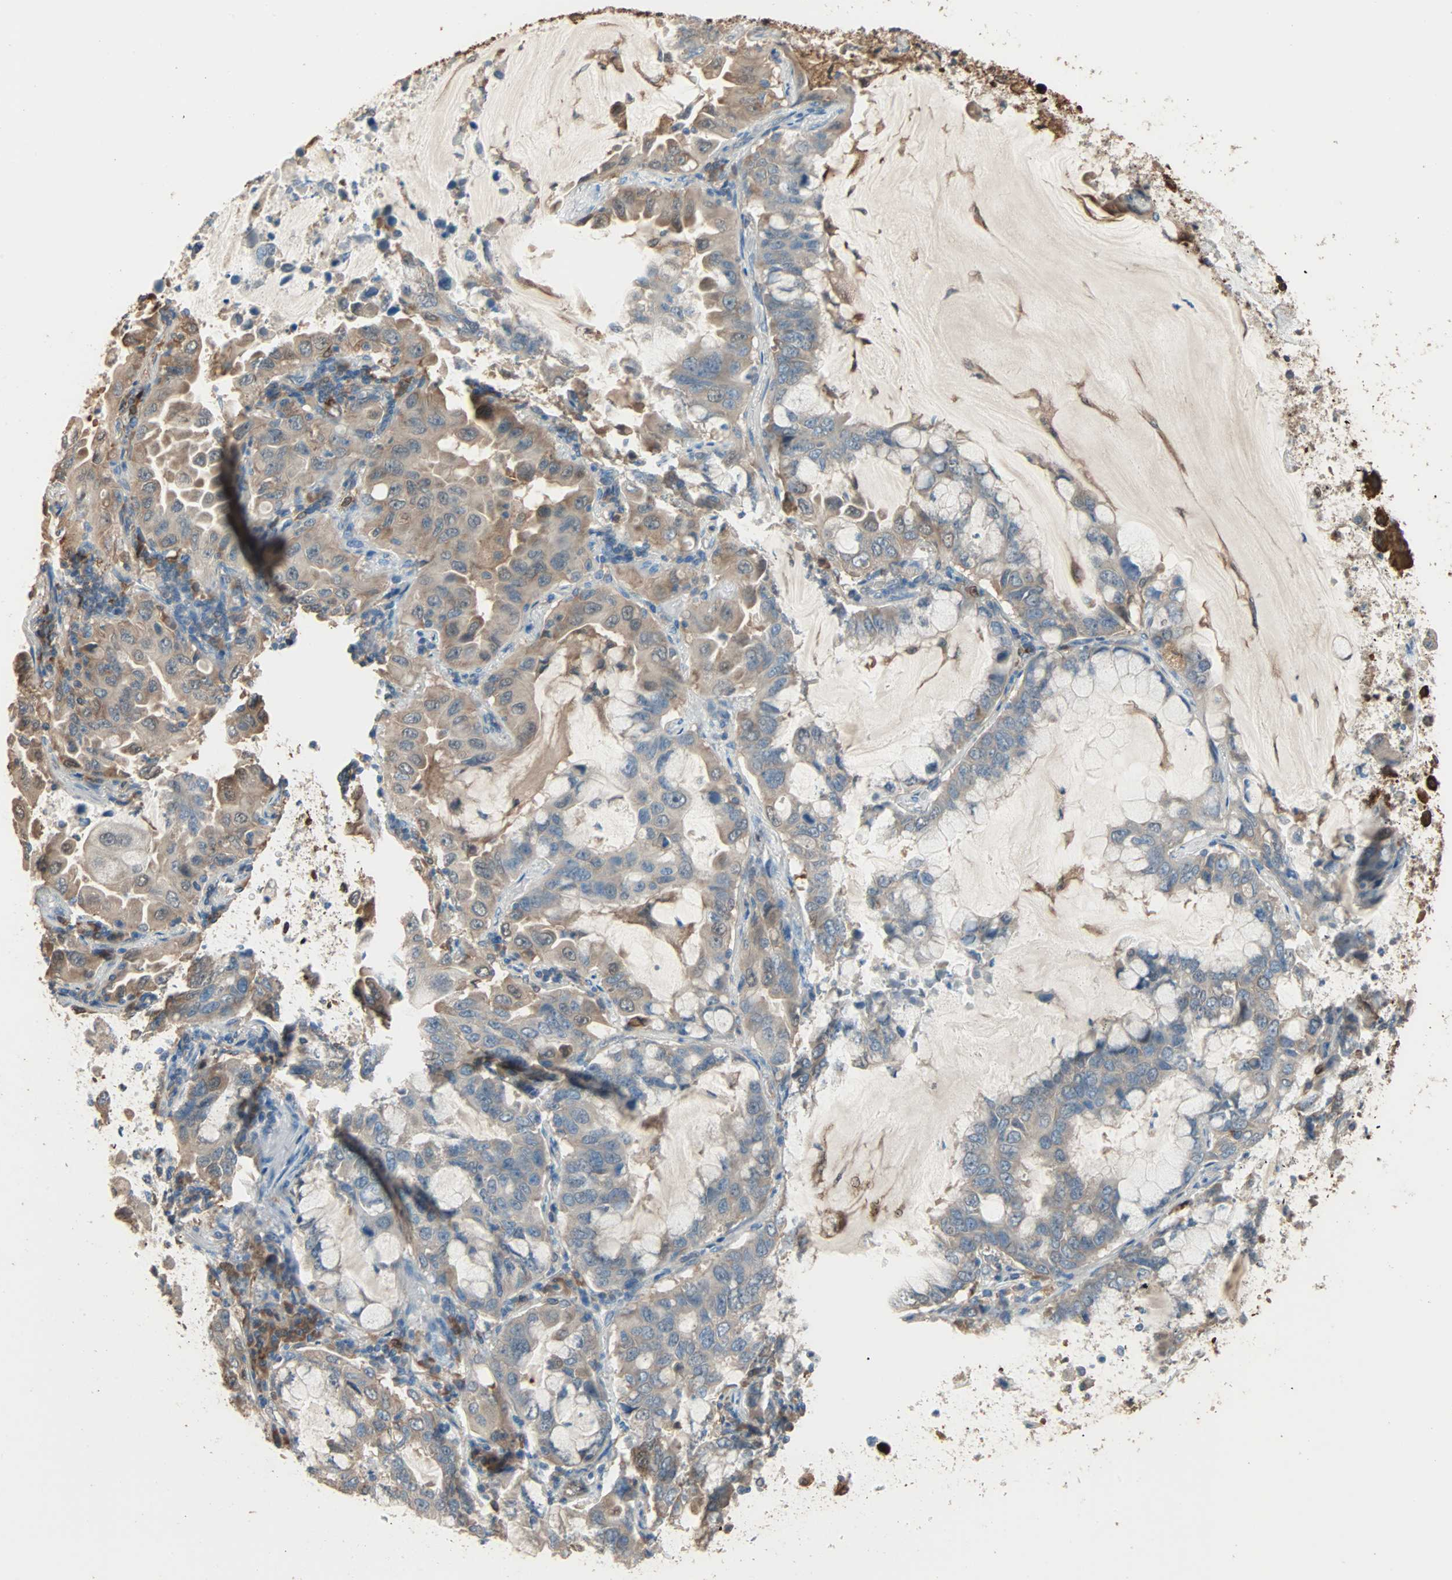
{"staining": {"intensity": "moderate", "quantity": "25%-75%", "location": "cytoplasmic/membranous"}, "tissue": "lung cancer", "cell_type": "Tumor cells", "image_type": "cancer", "snomed": [{"axis": "morphology", "description": "Adenocarcinoma, NOS"}, {"axis": "topography", "description": "Lung"}], "caption": "A medium amount of moderate cytoplasmic/membranous staining is present in approximately 25%-75% of tumor cells in adenocarcinoma (lung) tissue.", "gene": "PRDX1", "patient": {"sex": "male", "age": 64}}